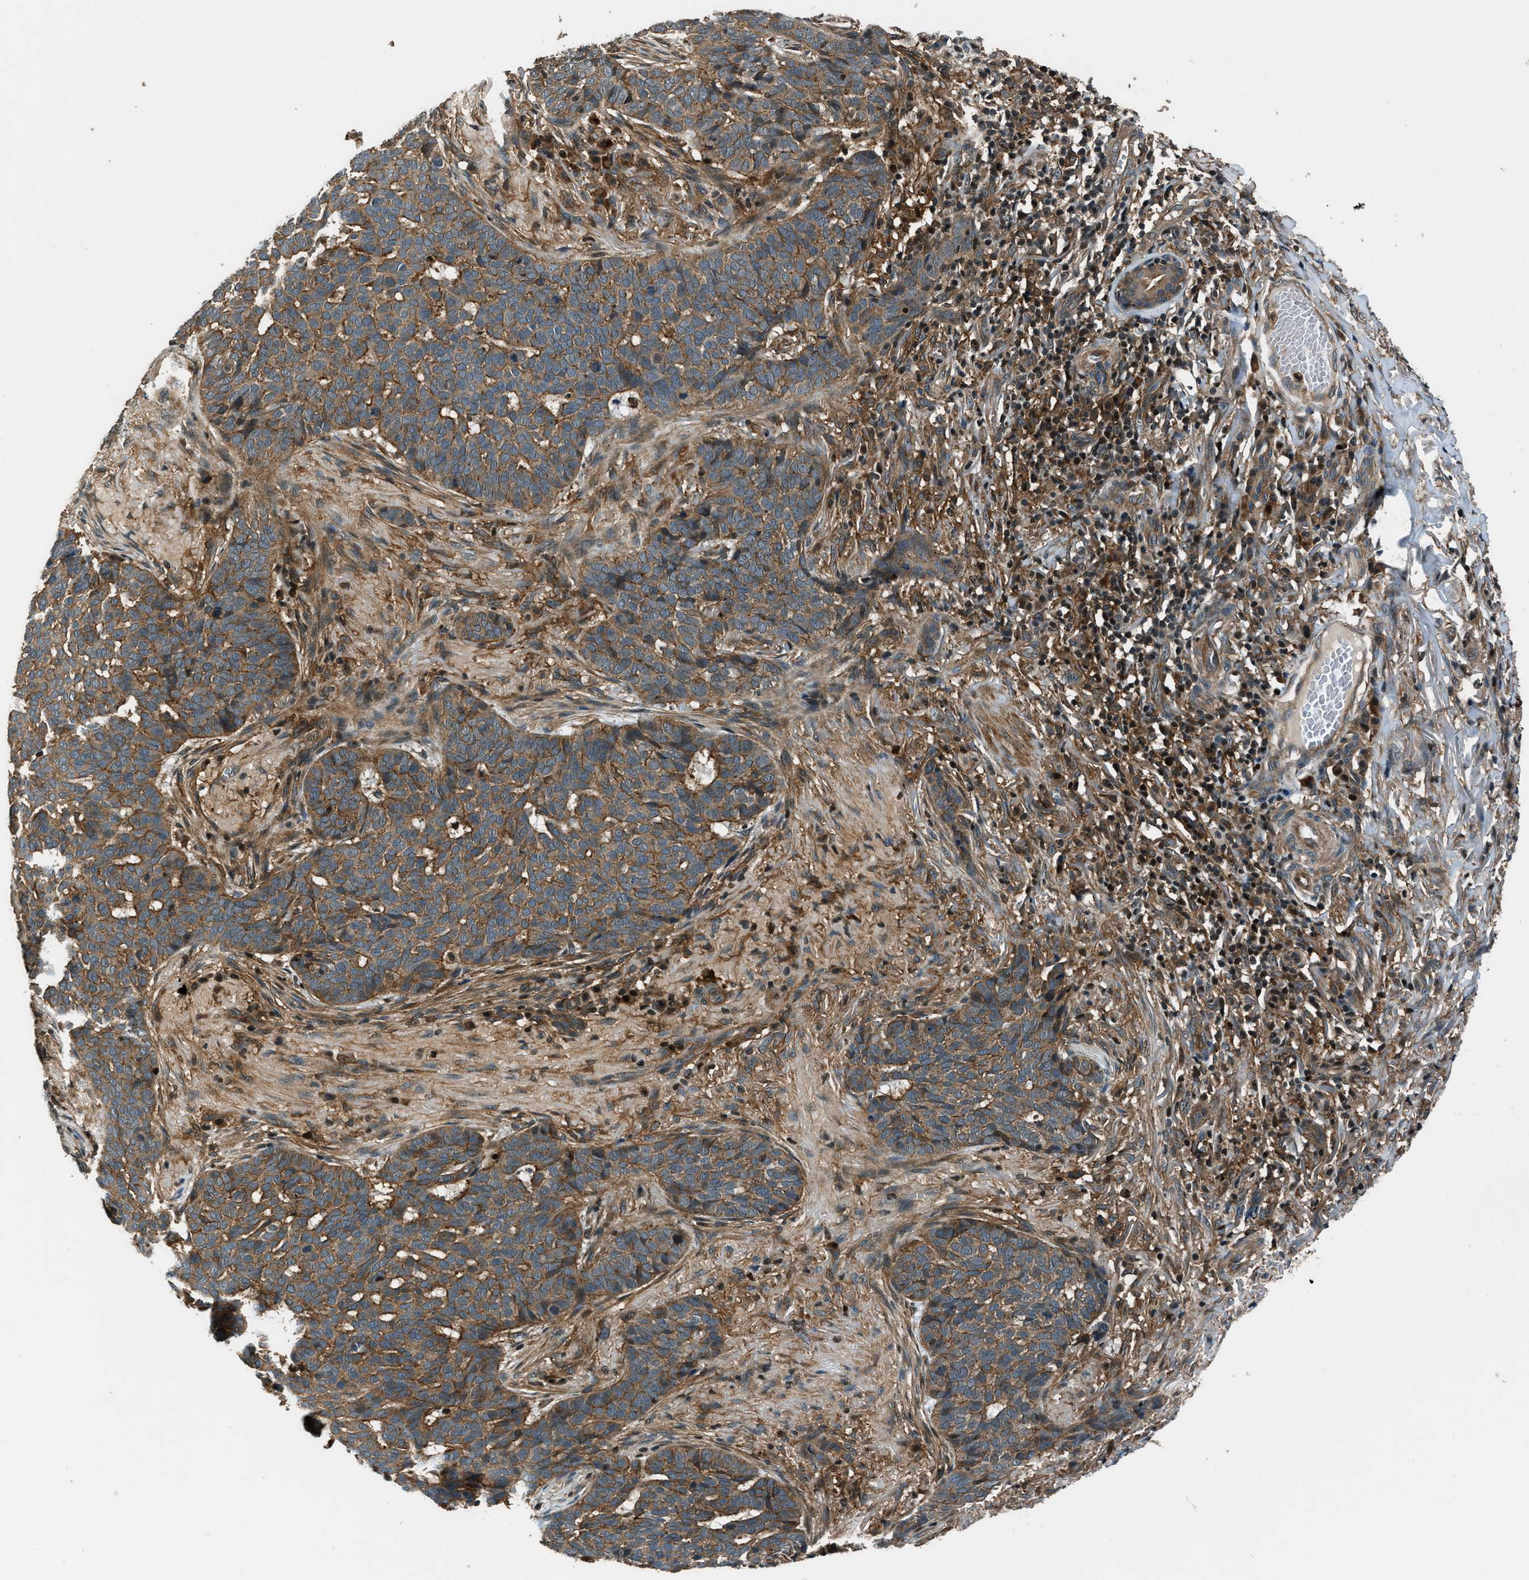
{"staining": {"intensity": "moderate", "quantity": ">75%", "location": "cytoplasmic/membranous"}, "tissue": "skin cancer", "cell_type": "Tumor cells", "image_type": "cancer", "snomed": [{"axis": "morphology", "description": "Basal cell carcinoma"}, {"axis": "topography", "description": "Skin"}], "caption": "DAB (3,3'-diaminobenzidine) immunohistochemical staining of human skin cancer (basal cell carcinoma) displays moderate cytoplasmic/membranous protein expression in about >75% of tumor cells.", "gene": "ARHGEF11", "patient": {"sex": "male", "age": 85}}